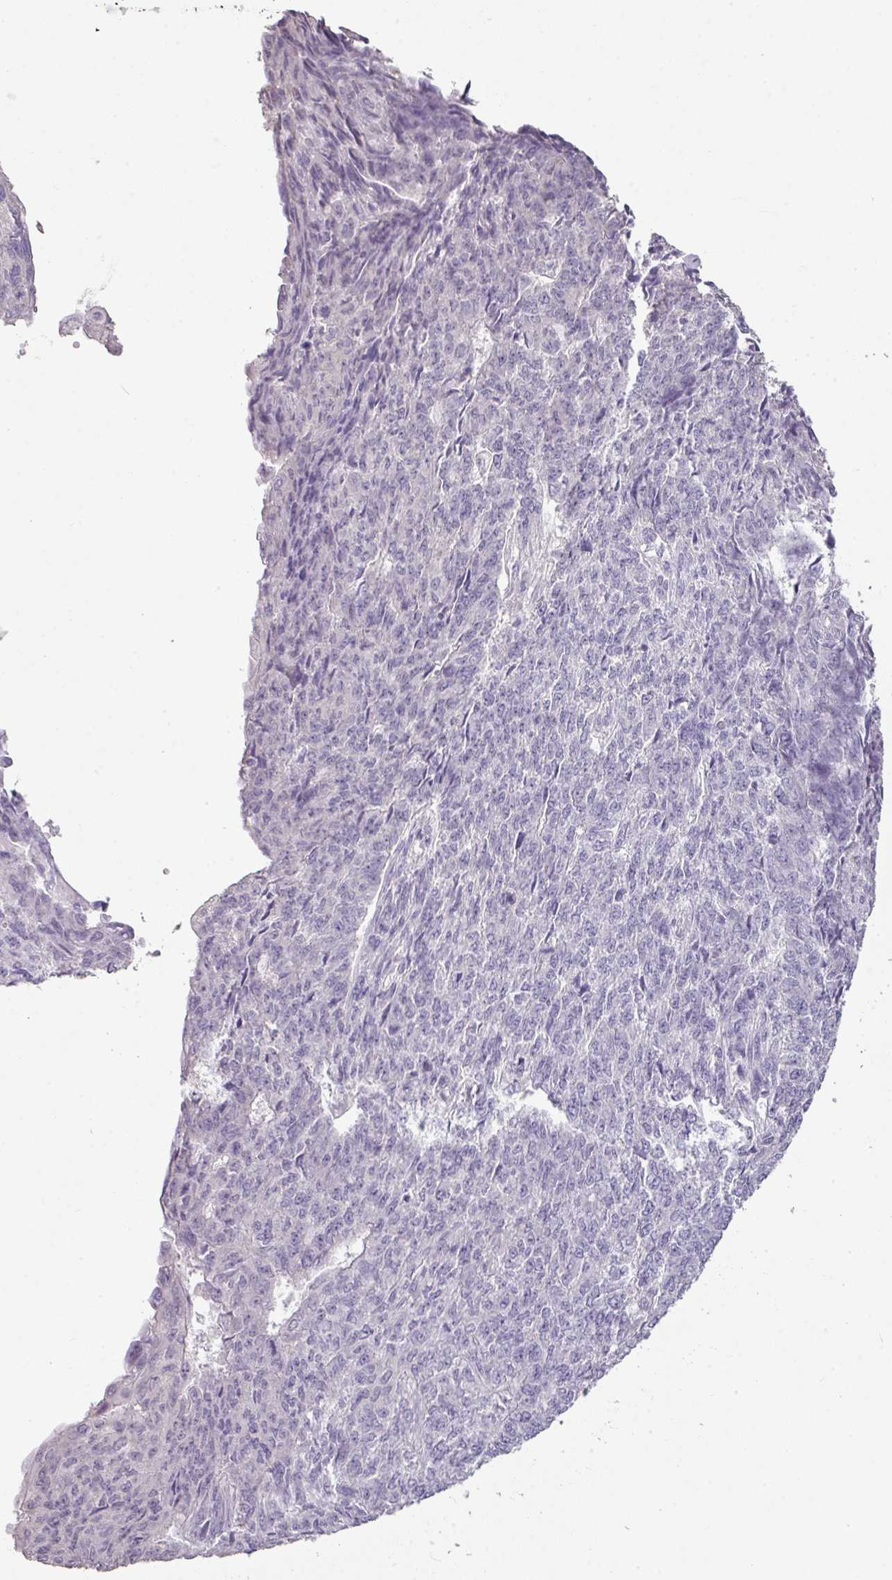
{"staining": {"intensity": "negative", "quantity": "none", "location": "none"}, "tissue": "endometrial cancer", "cell_type": "Tumor cells", "image_type": "cancer", "snomed": [{"axis": "morphology", "description": "Adenocarcinoma, NOS"}, {"axis": "topography", "description": "Endometrium"}], "caption": "Immunohistochemistry of endometrial adenocarcinoma demonstrates no staining in tumor cells.", "gene": "LY9", "patient": {"sex": "female", "age": 32}}